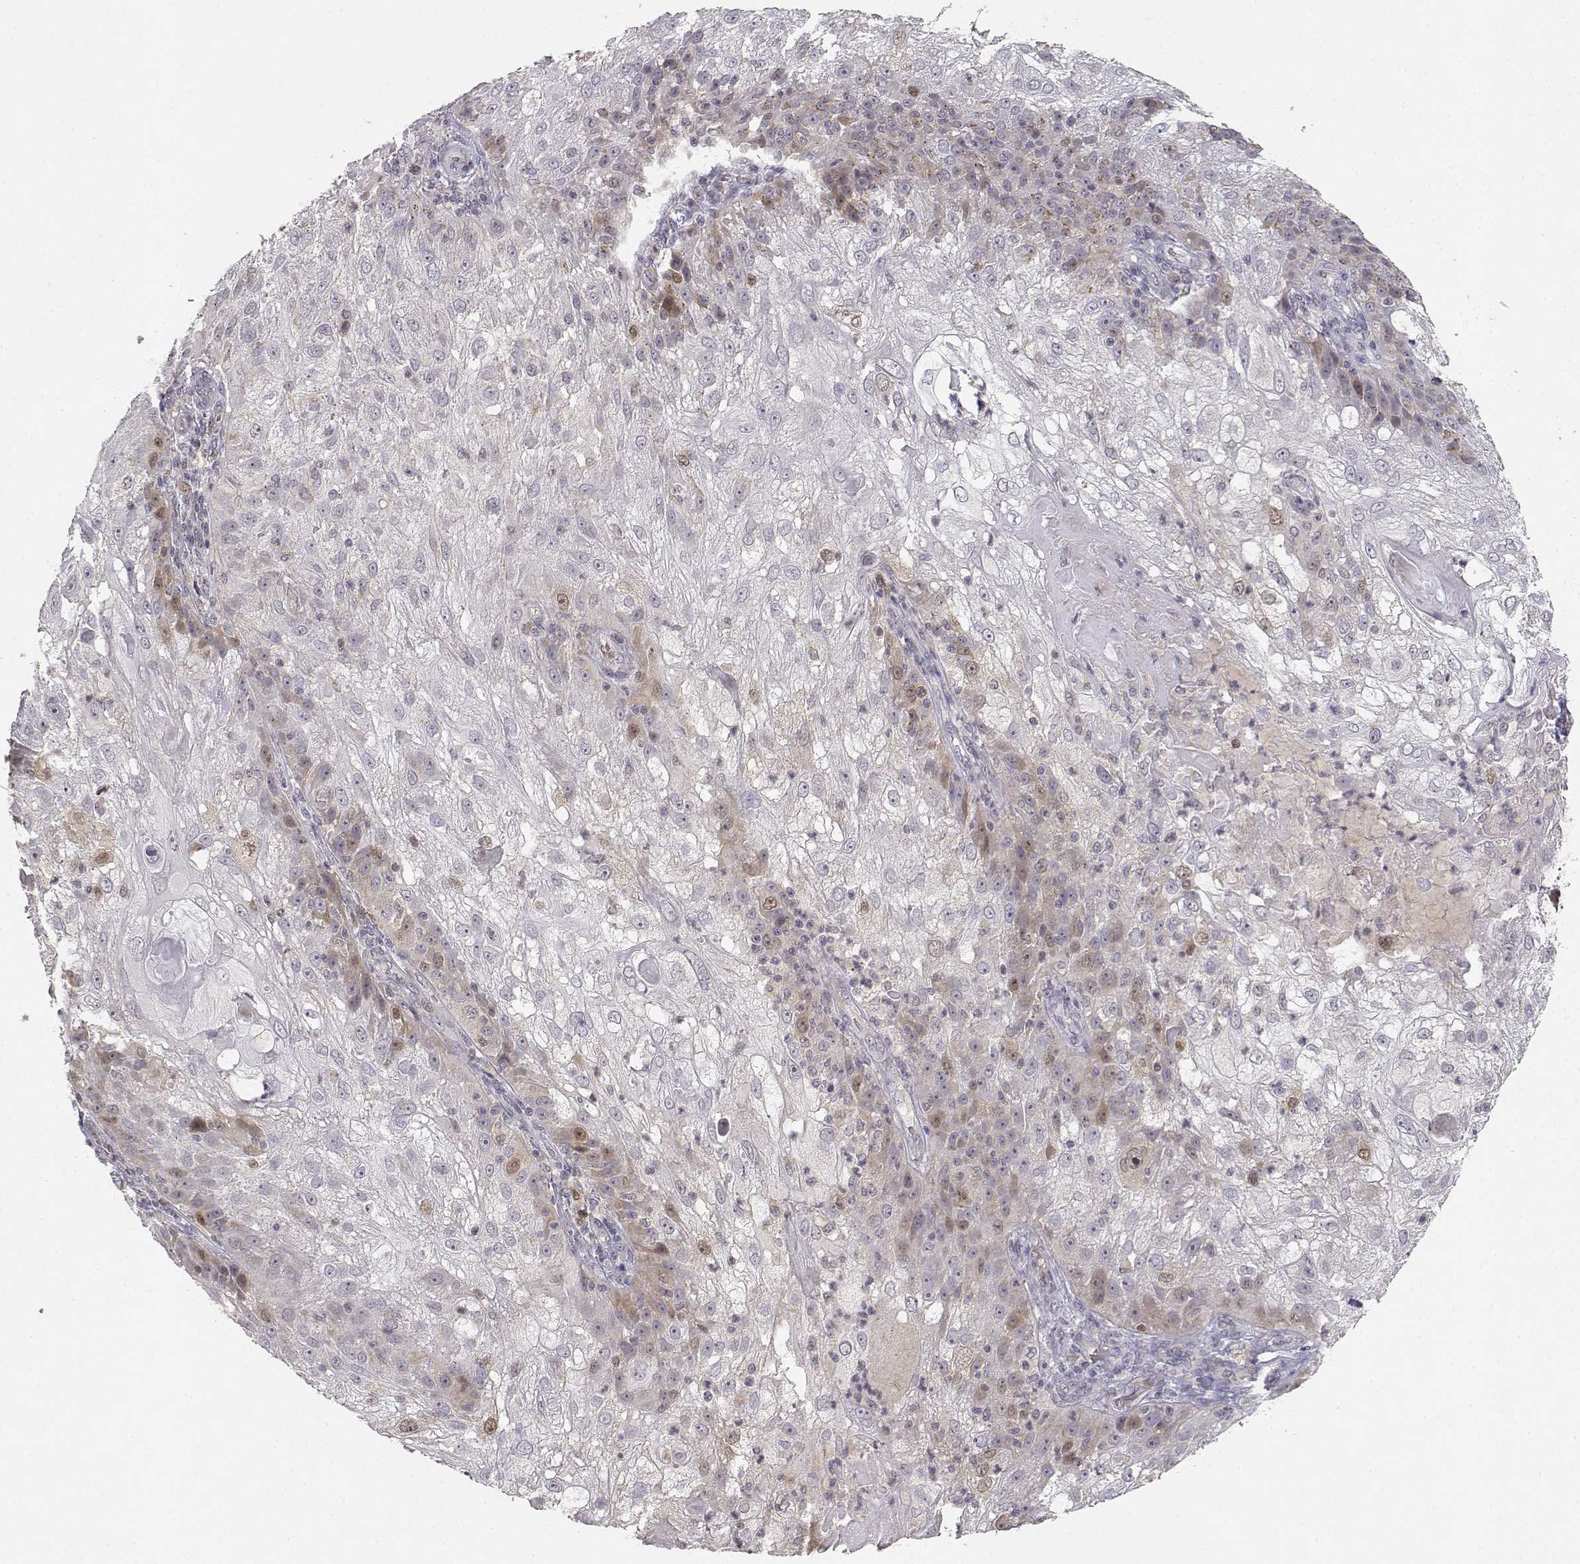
{"staining": {"intensity": "weak", "quantity": "<25%", "location": "nuclear"}, "tissue": "skin cancer", "cell_type": "Tumor cells", "image_type": "cancer", "snomed": [{"axis": "morphology", "description": "Normal tissue, NOS"}, {"axis": "morphology", "description": "Squamous cell carcinoma, NOS"}, {"axis": "topography", "description": "Skin"}], "caption": "High magnification brightfield microscopy of skin cancer (squamous cell carcinoma) stained with DAB (brown) and counterstained with hematoxylin (blue): tumor cells show no significant expression.", "gene": "RAD51", "patient": {"sex": "female", "age": 83}}